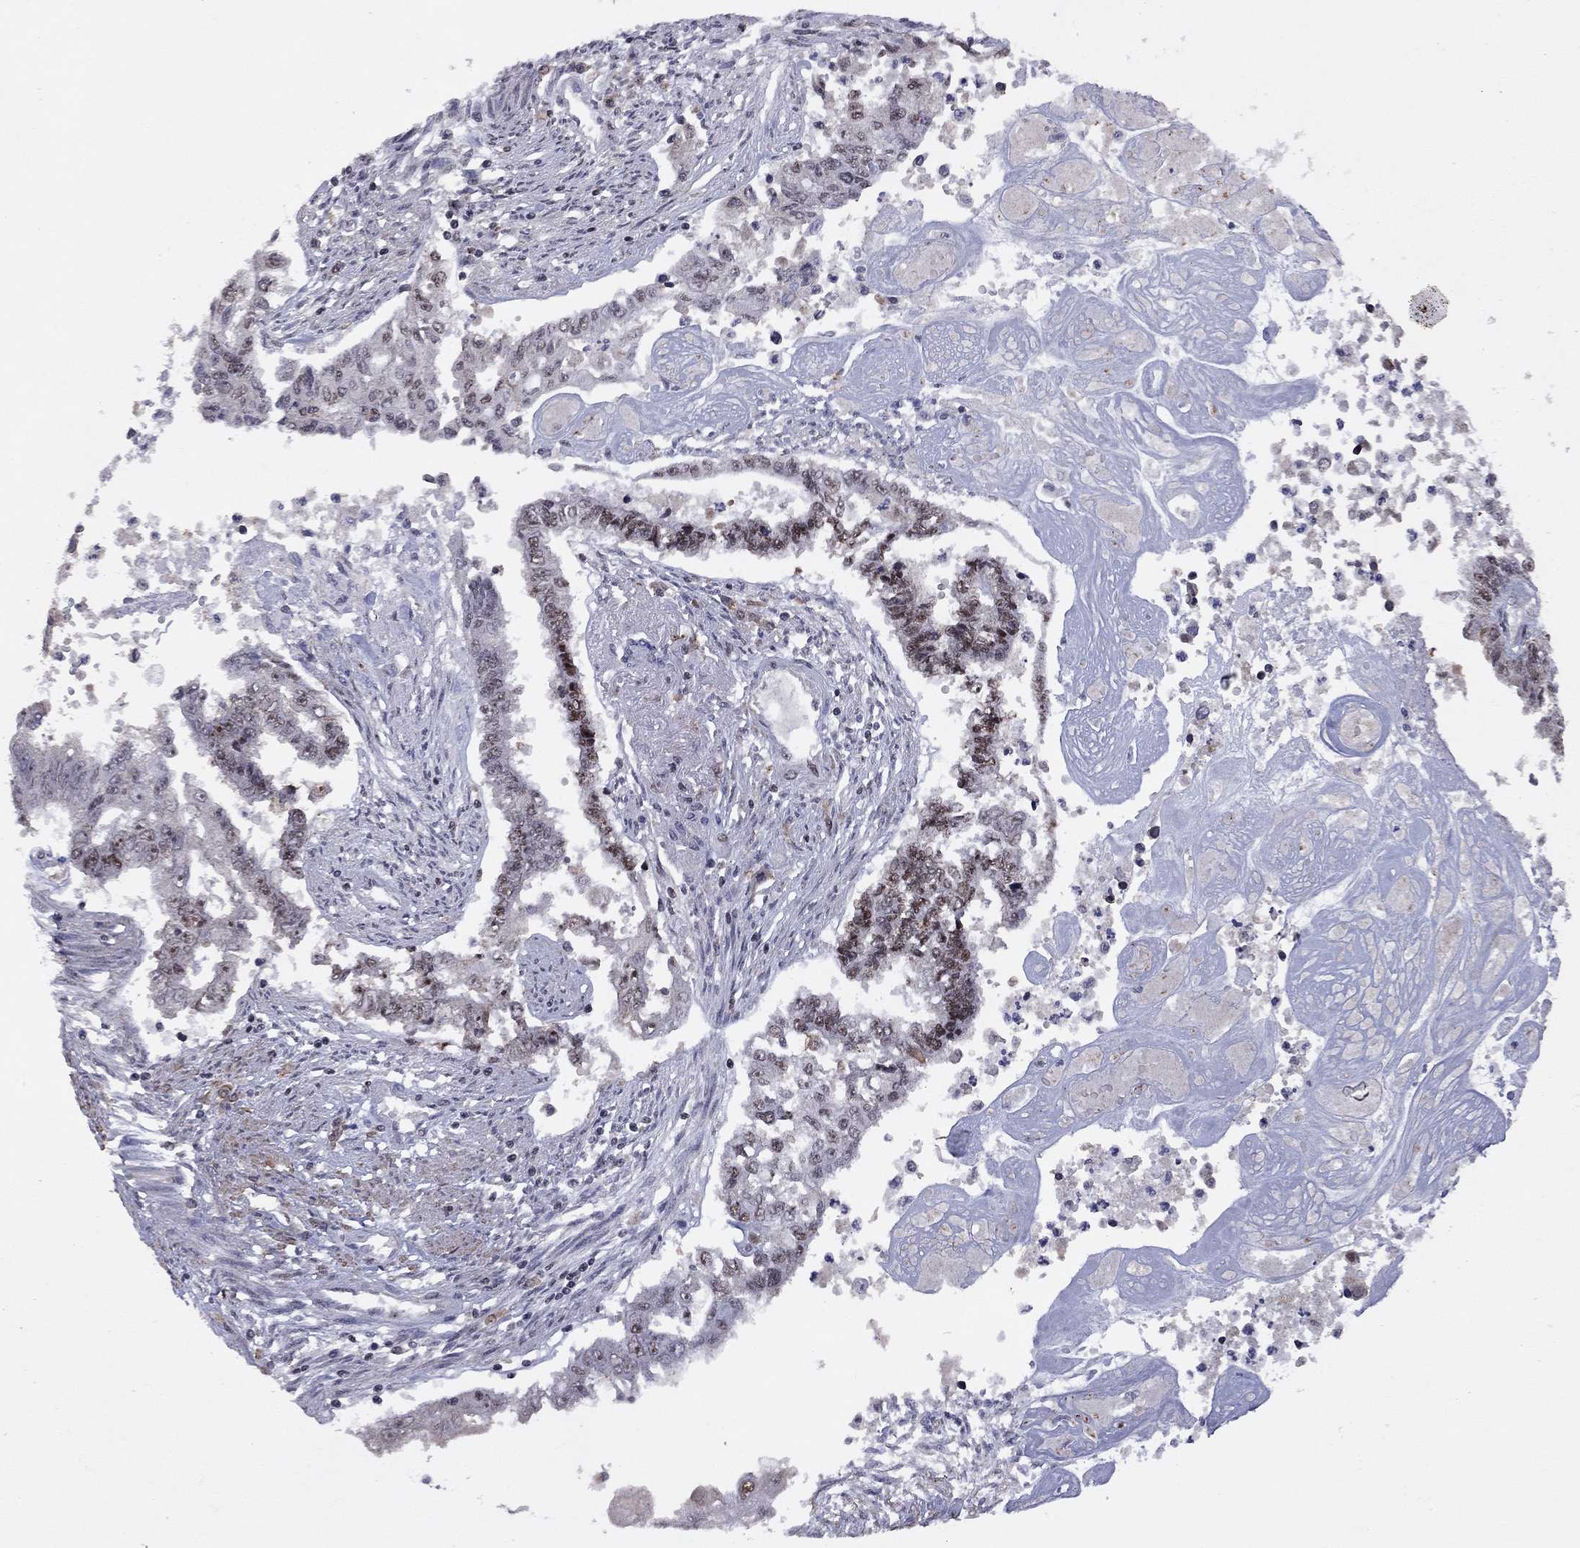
{"staining": {"intensity": "moderate", "quantity": "<25%", "location": "nuclear"}, "tissue": "endometrial cancer", "cell_type": "Tumor cells", "image_type": "cancer", "snomed": [{"axis": "morphology", "description": "Adenocarcinoma, NOS"}, {"axis": "topography", "description": "Uterus"}], "caption": "Immunohistochemical staining of human endometrial cancer (adenocarcinoma) demonstrates moderate nuclear protein expression in about <25% of tumor cells.", "gene": "SPOUT1", "patient": {"sex": "female", "age": 59}}